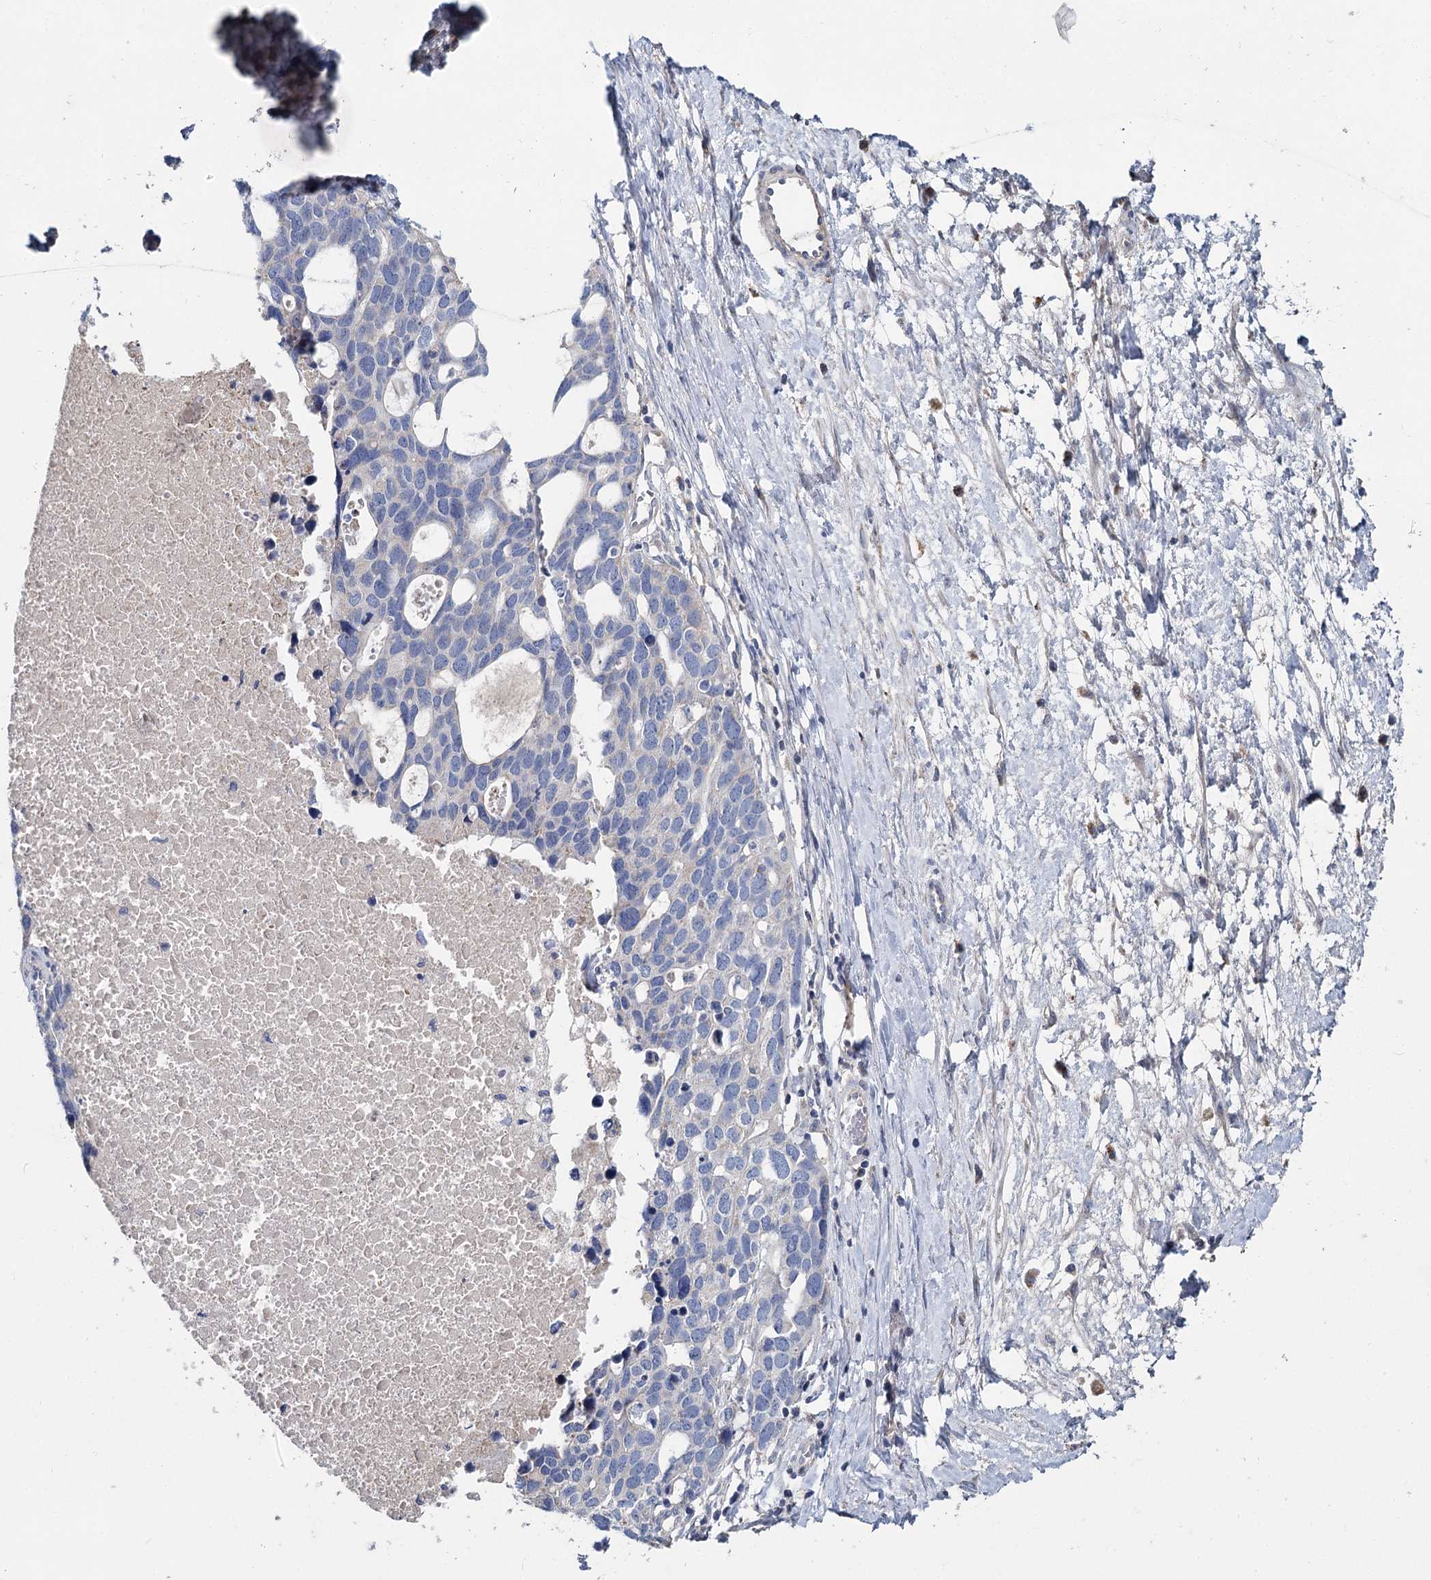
{"staining": {"intensity": "negative", "quantity": "none", "location": "none"}, "tissue": "ovarian cancer", "cell_type": "Tumor cells", "image_type": "cancer", "snomed": [{"axis": "morphology", "description": "Cystadenocarcinoma, serous, NOS"}, {"axis": "topography", "description": "Ovary"}], "caption": "Protein analysis of ovarian serous cystadenocarcinoma reveals no significant expression in tumor cells.", "gene": "ANKRD16", "patient": {"sex": "female", "age": 54}}